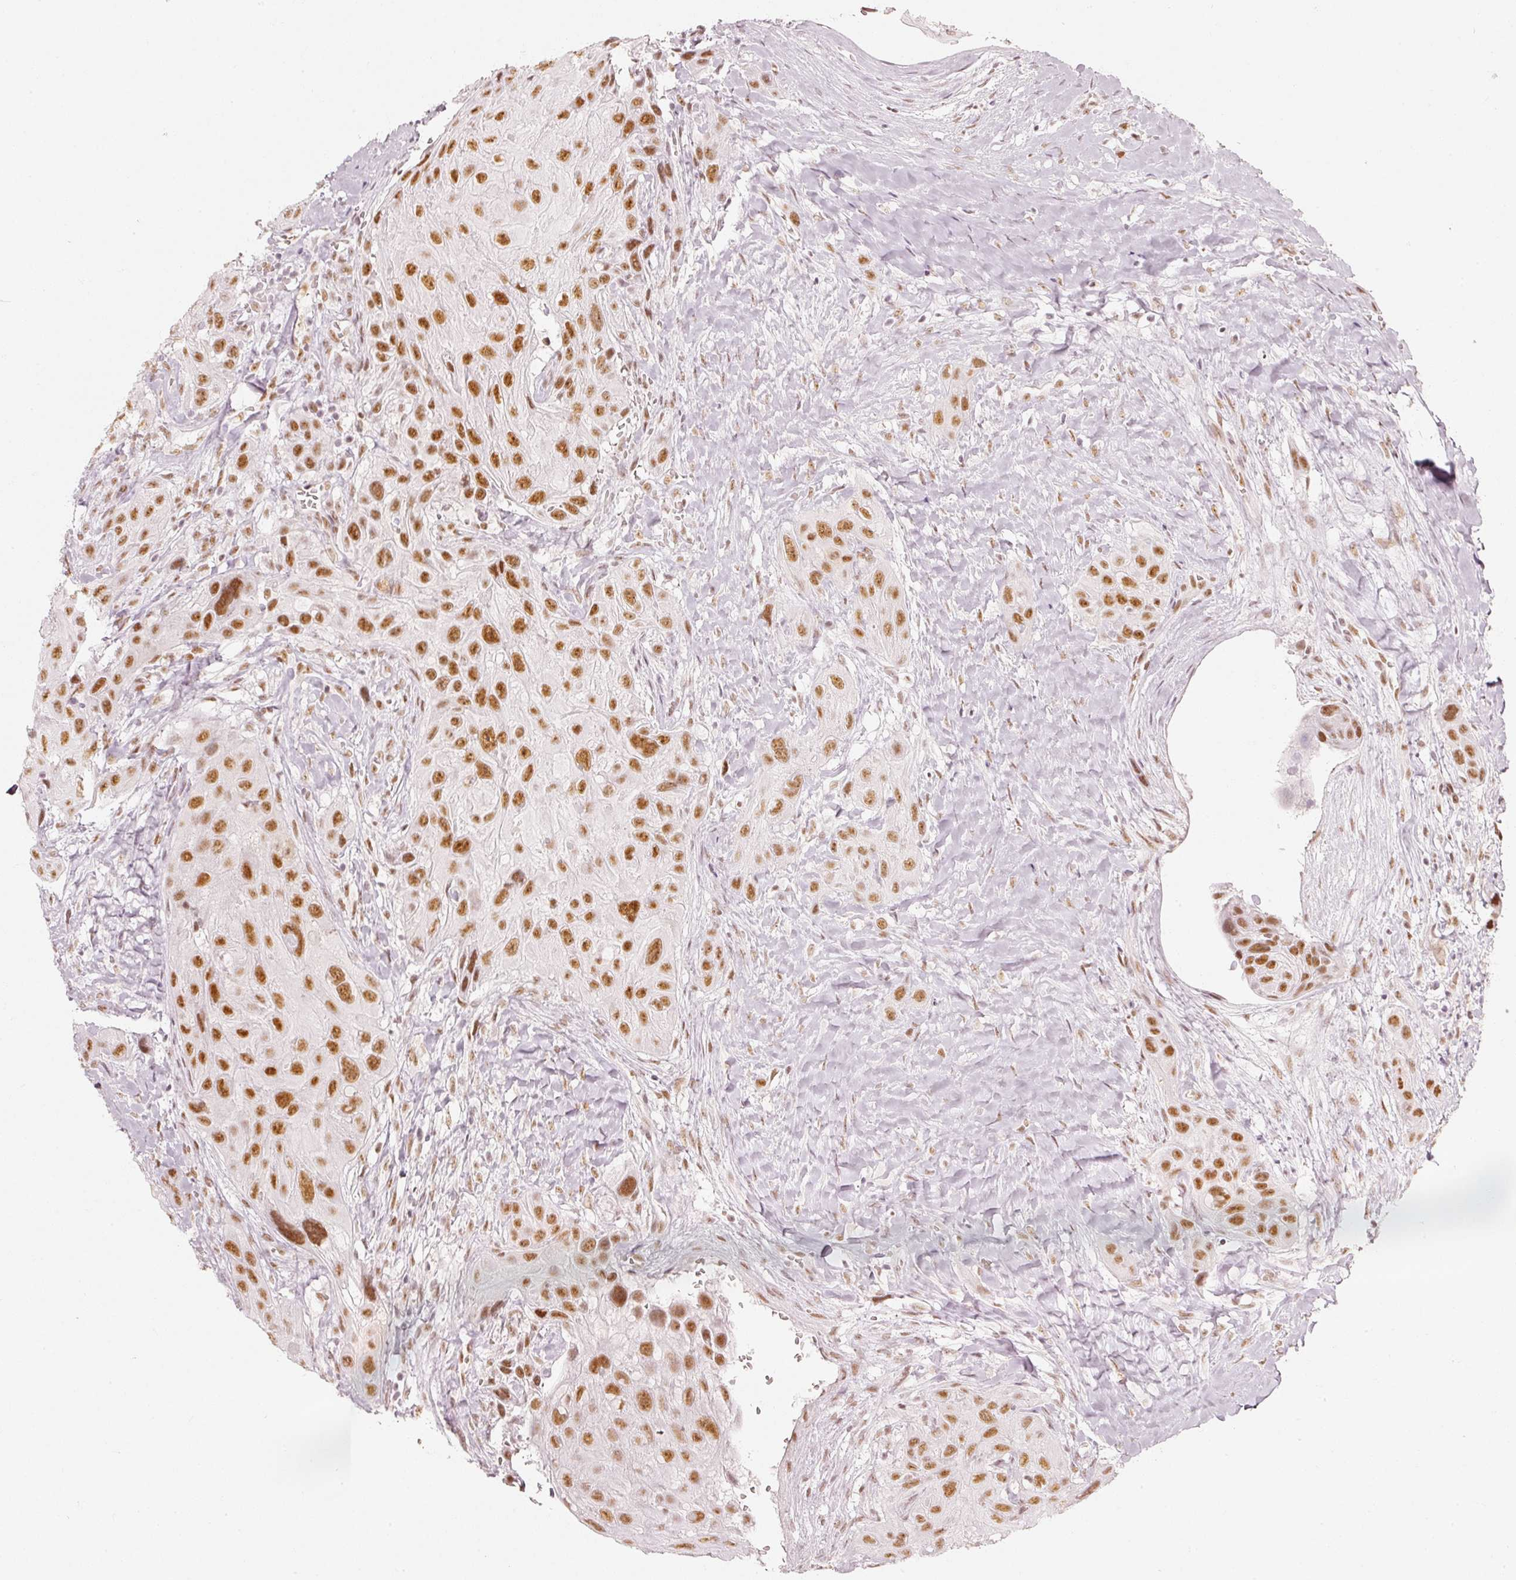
{"staining": {"intensity": "strong", "quantity": ">75%", "location": "nuclear"}, "tissue": "head and neck cancer", "cell_type": "Tumor cells", "image_type": "cancer", "snomed": [{"axis": "morphology", "description": "Squamous cell carcinoma, NOS"}, {"axis": "topography", "description": "Head-Neck"}], "caption": "There is high levels of strong nuclear expression in tumor cells of head and neck cancer (squamous cell carcinoma), as demonstrated by immunohistochemical staining (brown color).", "gene": "PPP1R10", "patient": {"sex": "male", "age": 81}}